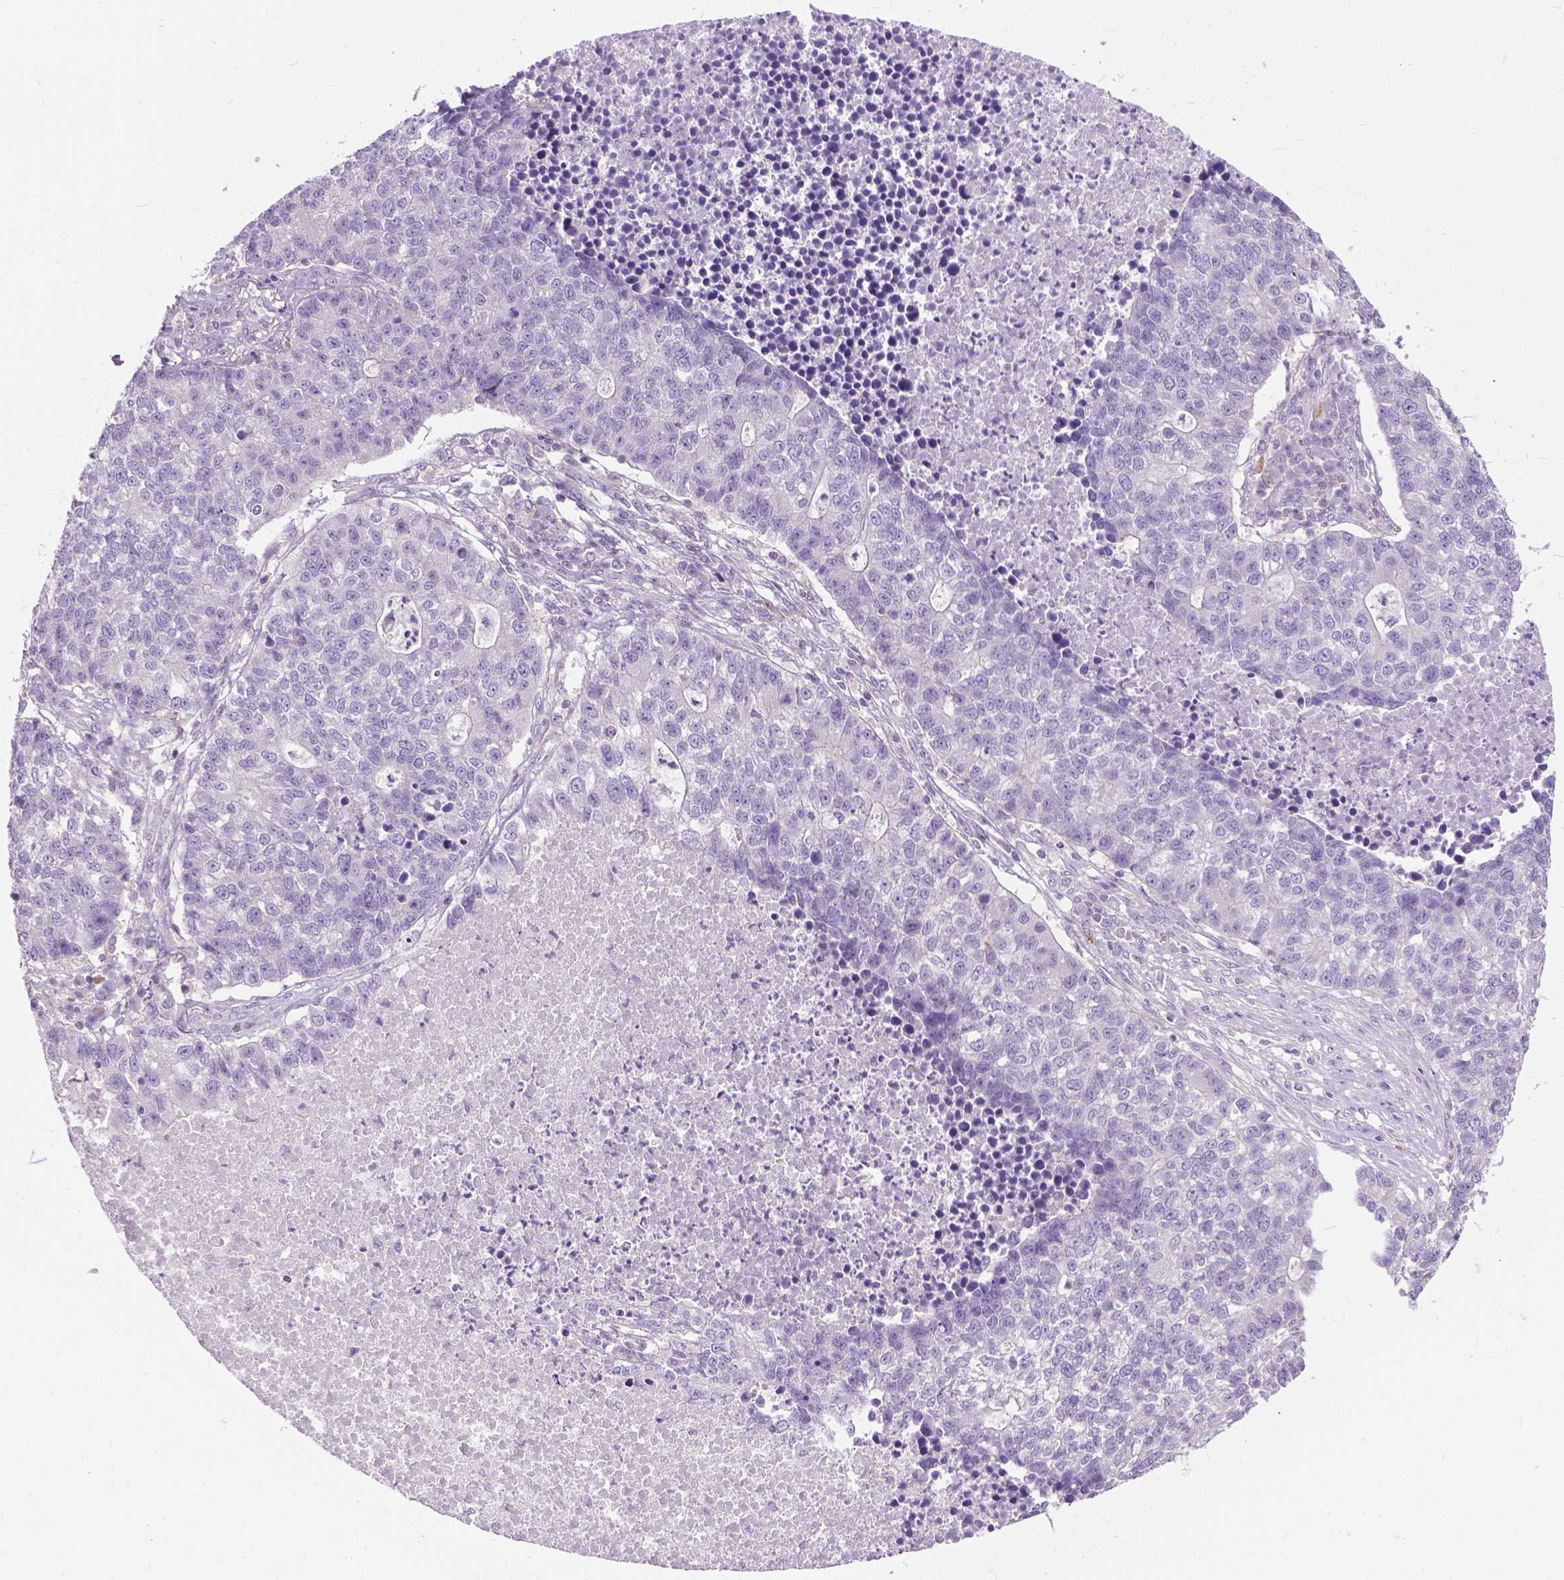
{"staining": {"intensity": "negative", "quantity": "none", "location": "none"}, "tissue": "lung cancer", "cell_type": "Tumor cells", "image_type": "cancer", "snomed": [{"axis": "morphology", "description": "Adenocarcinoma, NOS"}, {"axis": "topography", "description": "Lung"}], "caption": "Immunohistochemical staining of human lung adenocarcinoma exhibits no significant positivity in tumor cells.", "gene": "JAK3", "patient": {"sex": "male", "age": 57}}